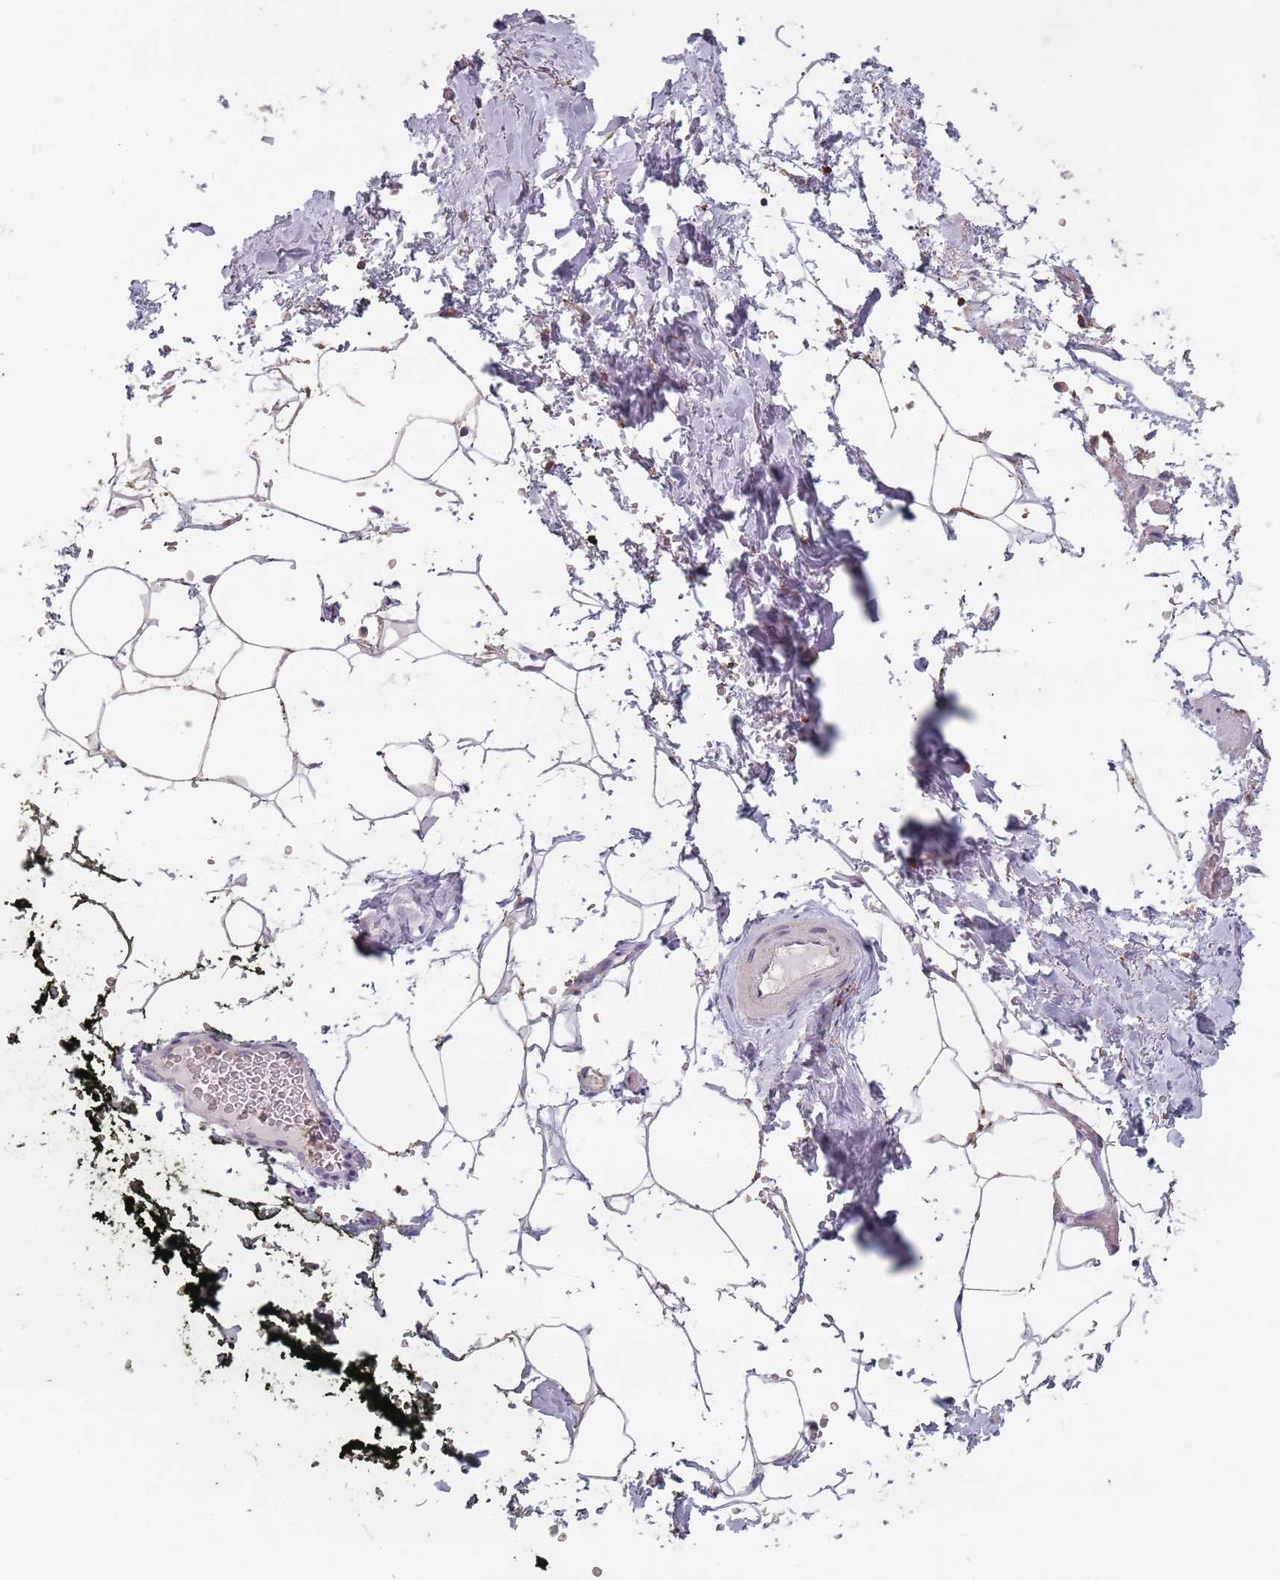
{"staining": {"intensity": "negative", "quantity": "none", "location": "none"}, "tissue": "adipose tissue", "cell_type": "Adipocytes", "image_type": "normal", "snomed": [{"axis": "morphology", "description": "Normal tissue, NOS"}, {"axis": "morphology", "description": "Adenocarcinoma, Low grade"}, {"axis": "topography", "description": "Prostate"}, {"axis": "topography", "description": "Peripheral nerve tissue"}], "caption": "Immunohistochemistry (IHC) photomicrograph of unremarkable adipose tissue: adipose tissue stained with DAB (3,3'-diaminobenzidine) exhibits no significant protein expression in adipocytes. (Brightfield microscopy of DAB (3,3'-diaminobenzidine) immunohistochemistry (IHC) at high magnification).", "gene": "RPS9", "patient": {"sex": "male", "age": 63}}